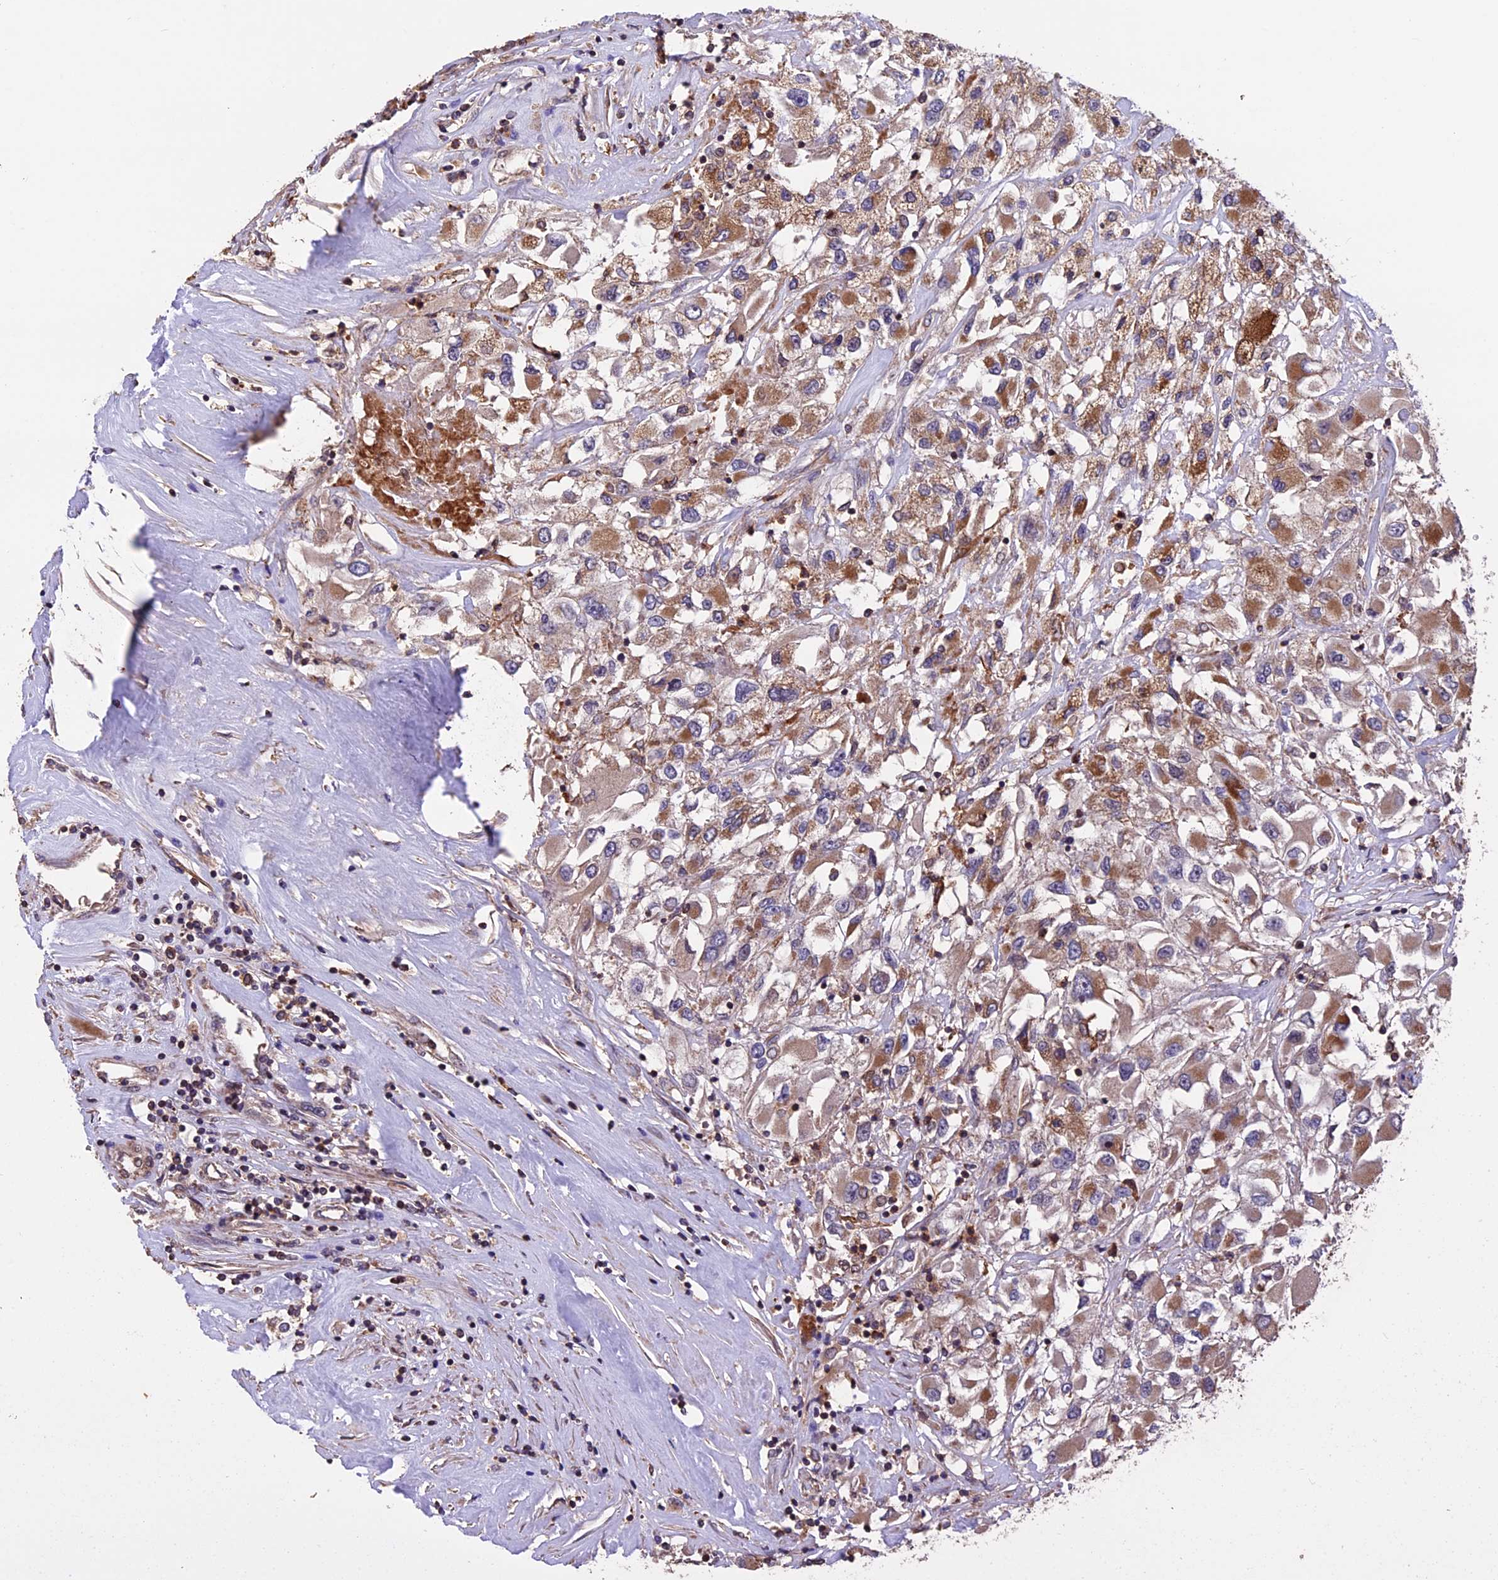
{"staining": {"intensity": "moderate", "quantity": ">75%", "location": "cytoplasmic/membranous"}, "tissue": "renal cancer", "cell_type": "Tumor cells", "image_type": "cancer", "snomed": [{"axis": "morphology", "description": "Adenocarcinoma, NOS"}, {"axis": "topography", "description": "Kidney"}], "caption": "IHC (DAB) staining of human renal adenocarcinoma reveals moderate cytoplasmic/membranous protein staining in about >75% of tumor cells.", "gene": "PKD2L2", "patient": {"sex": "female", "age": 52}}